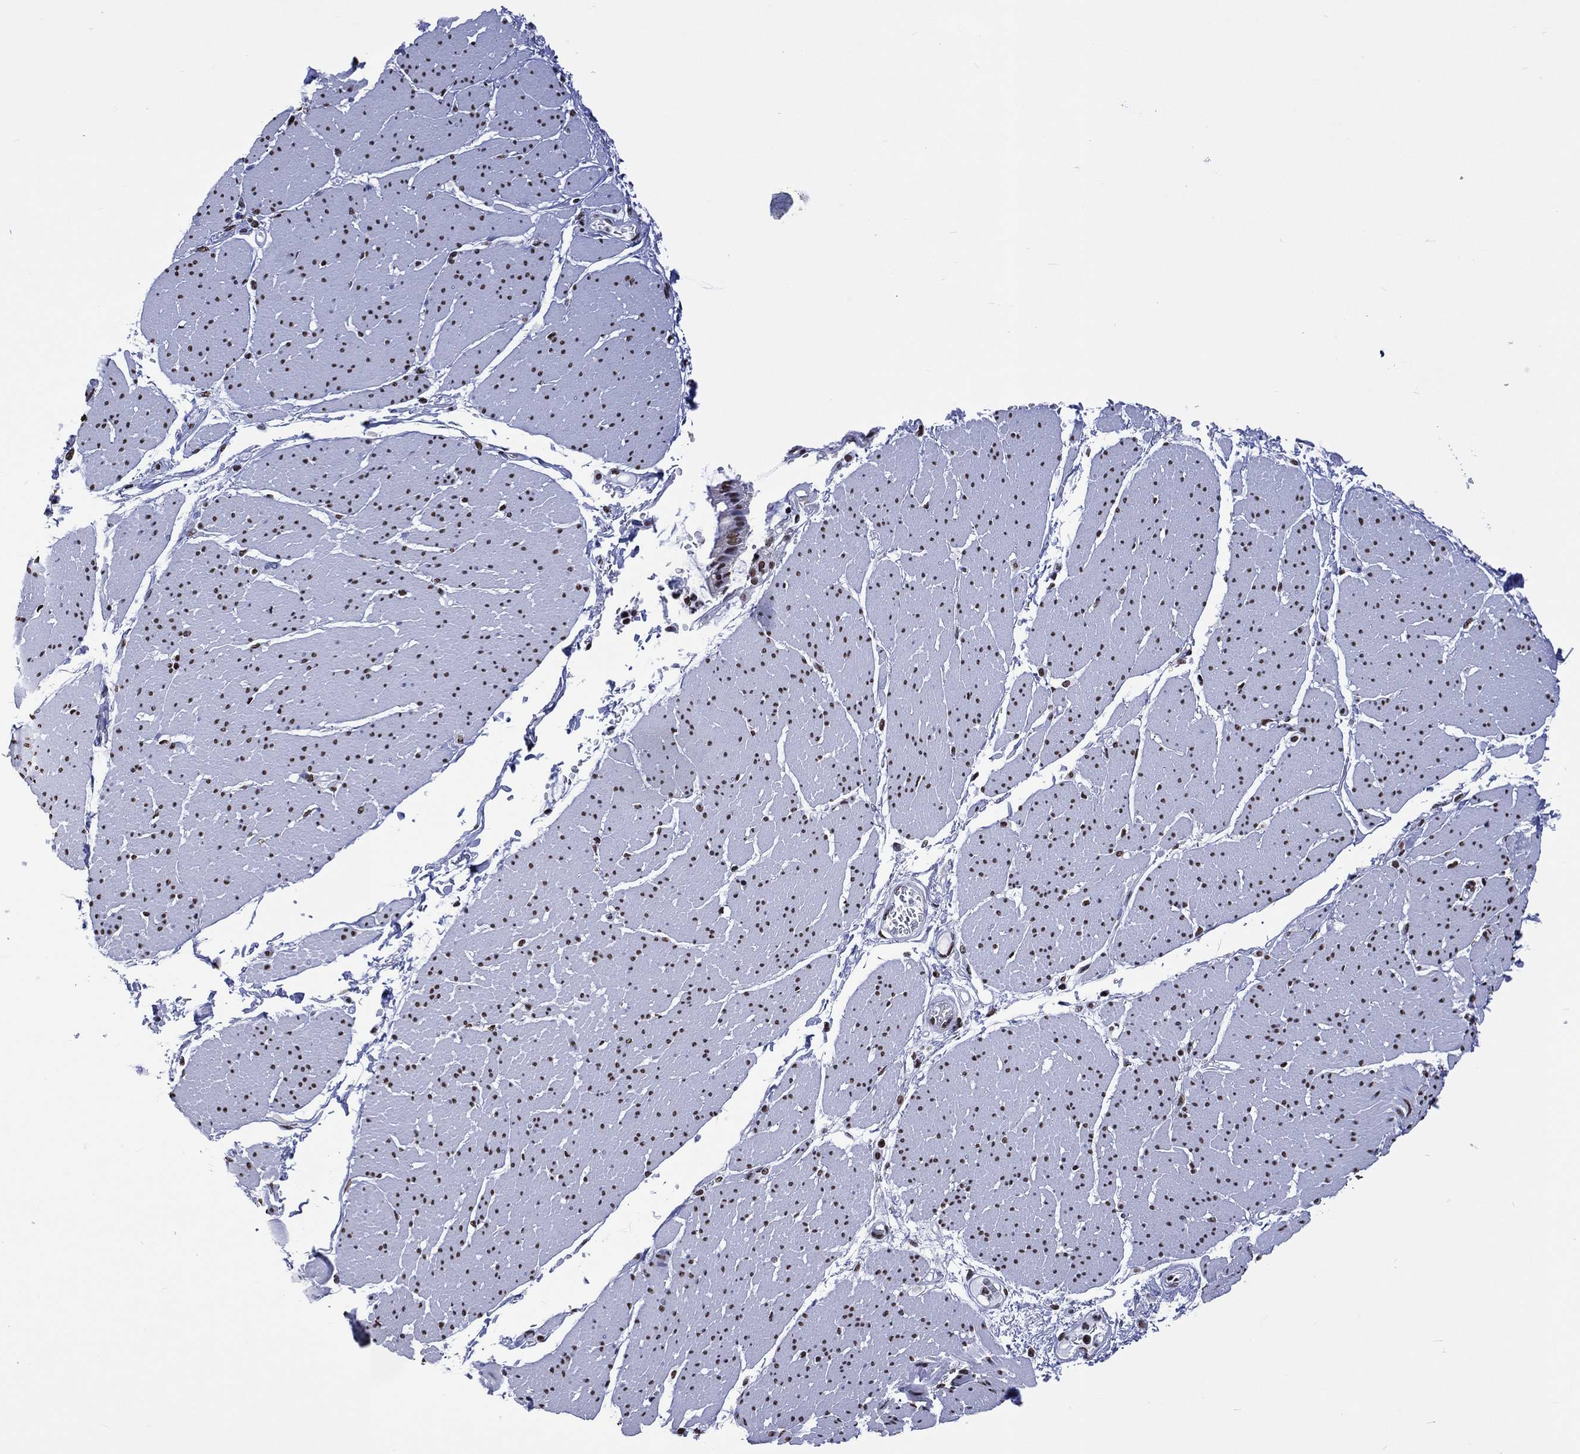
{"staining": {"intensity": "strong", "quantity": ">75%", "location": "nuclear"}, "tissue": "smooth muscle", "cell_type": "Smooth muscle cells", "image_type": "normal", "snomed": [{"axis": "morphology", "description": "Normal tissue, NOS"}, {"axis": "topography", "description": "Smooth muscle"}, {"axis": "topography", "description": "Anal"}], "caption": "Immunohistochemistry (DAB (3,3'-diaminobenzidine)) staining of normal human smooth muscle shows strong nuclear protein positivity in about >75% of smooth muscle cells. (DAB (3,3'-diaminobenzidine) = brown stain, brightfield microscopy at high magnification).", "gene": "RETREG2", "patient": {"sex": "male", "age": 83}}